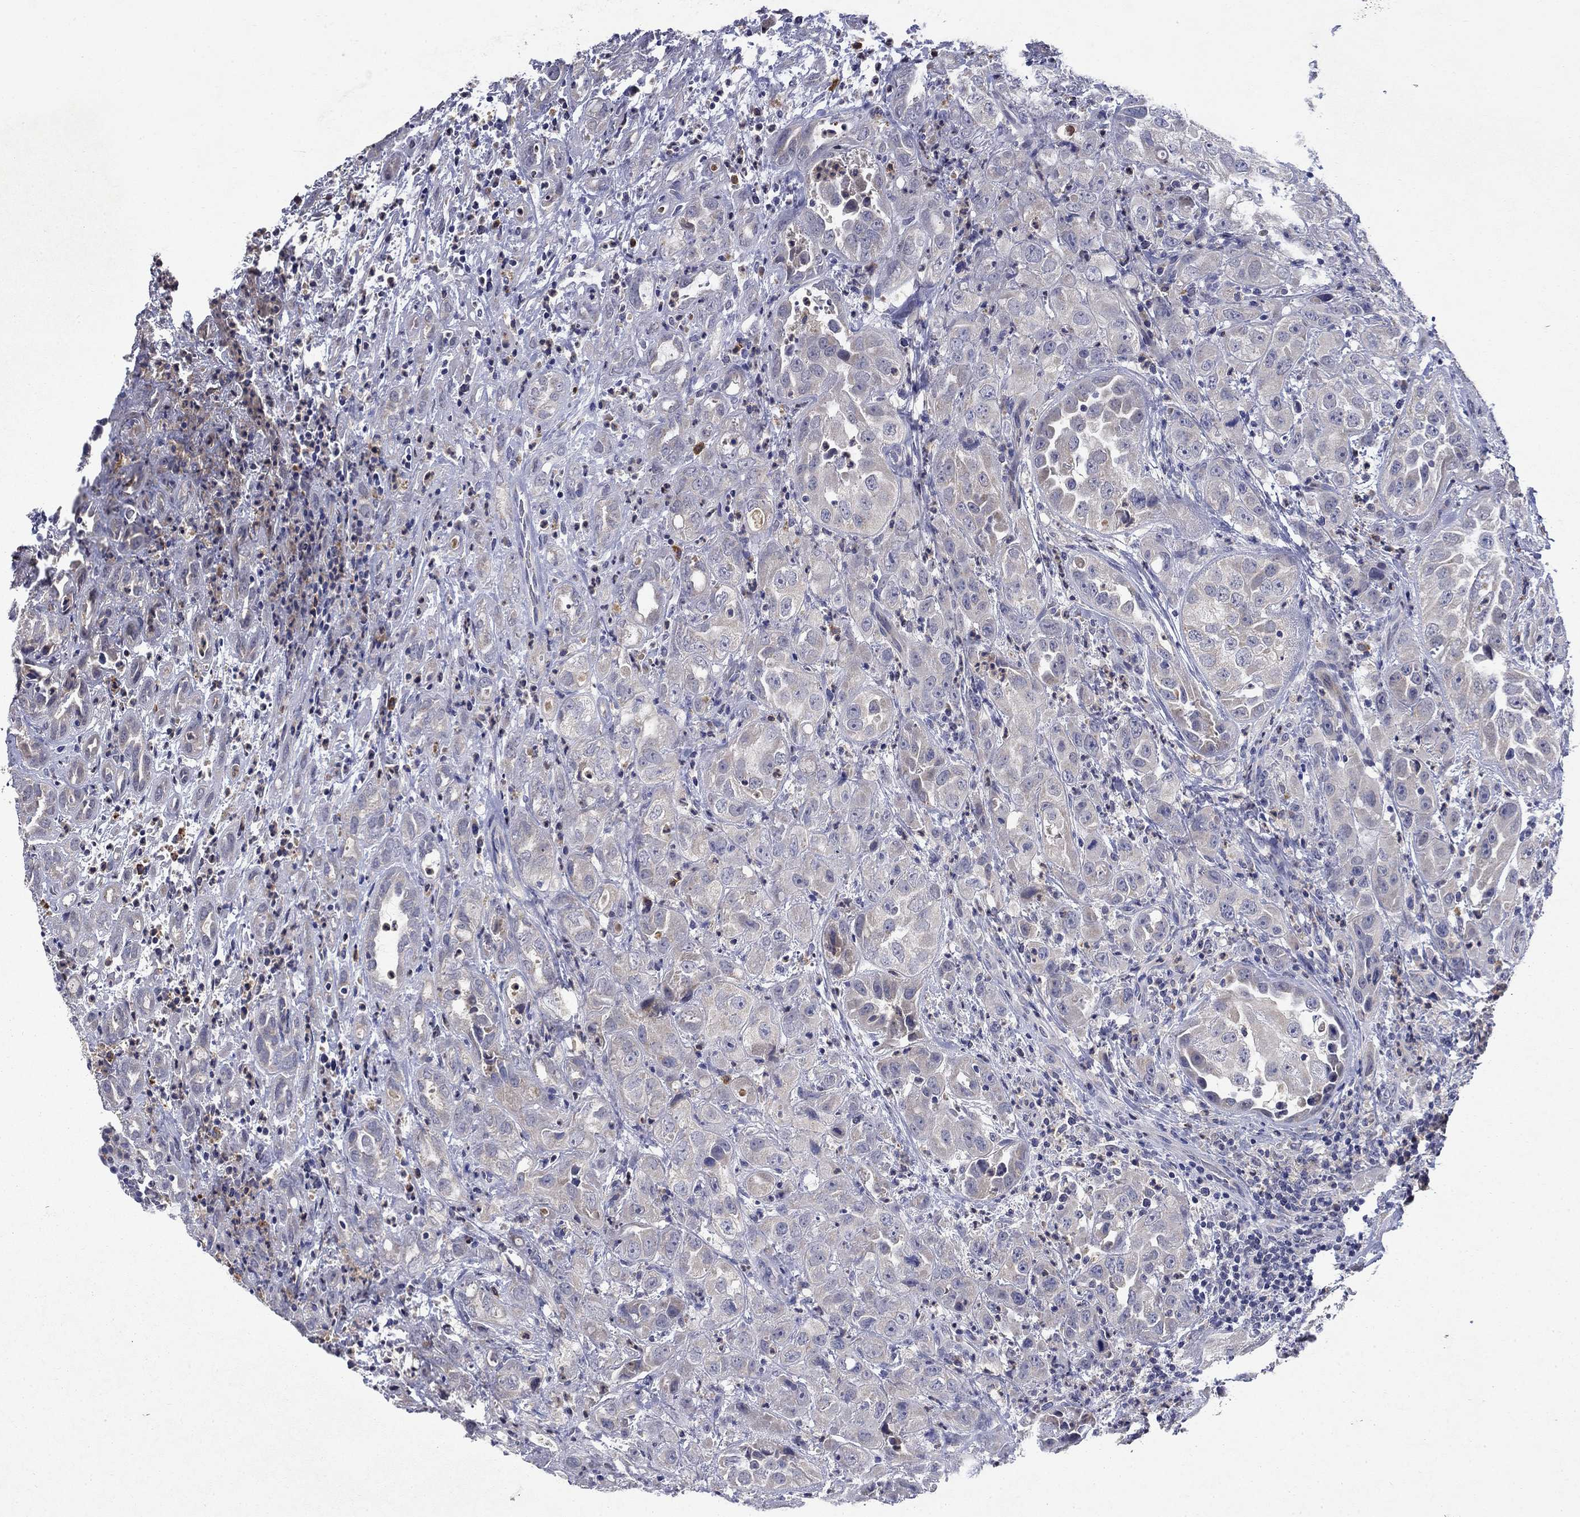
{"staining": {"intensity": "negative", "quantity": "none", "location": "none"}, "tissue": "urothelial cancer", "cell_type": "Tumor cells", "image_type": "cancer", "snomed": [{"axis": "morphology", "description": "Urothelial carcinoma, High grade"}, {"axis": "topography", "description": "Urinary bladder"}], "caption": "Photomicrograph shows no significant protein expression in tumor cells of urothelial cancer. (Brightfield microscopy of DAB (3,3'-diaminobenzidine) immunohistochemistry (IHC) at high magnification).", "gene": "STAB2", "patient": {"sex": "female", "age": 41}}